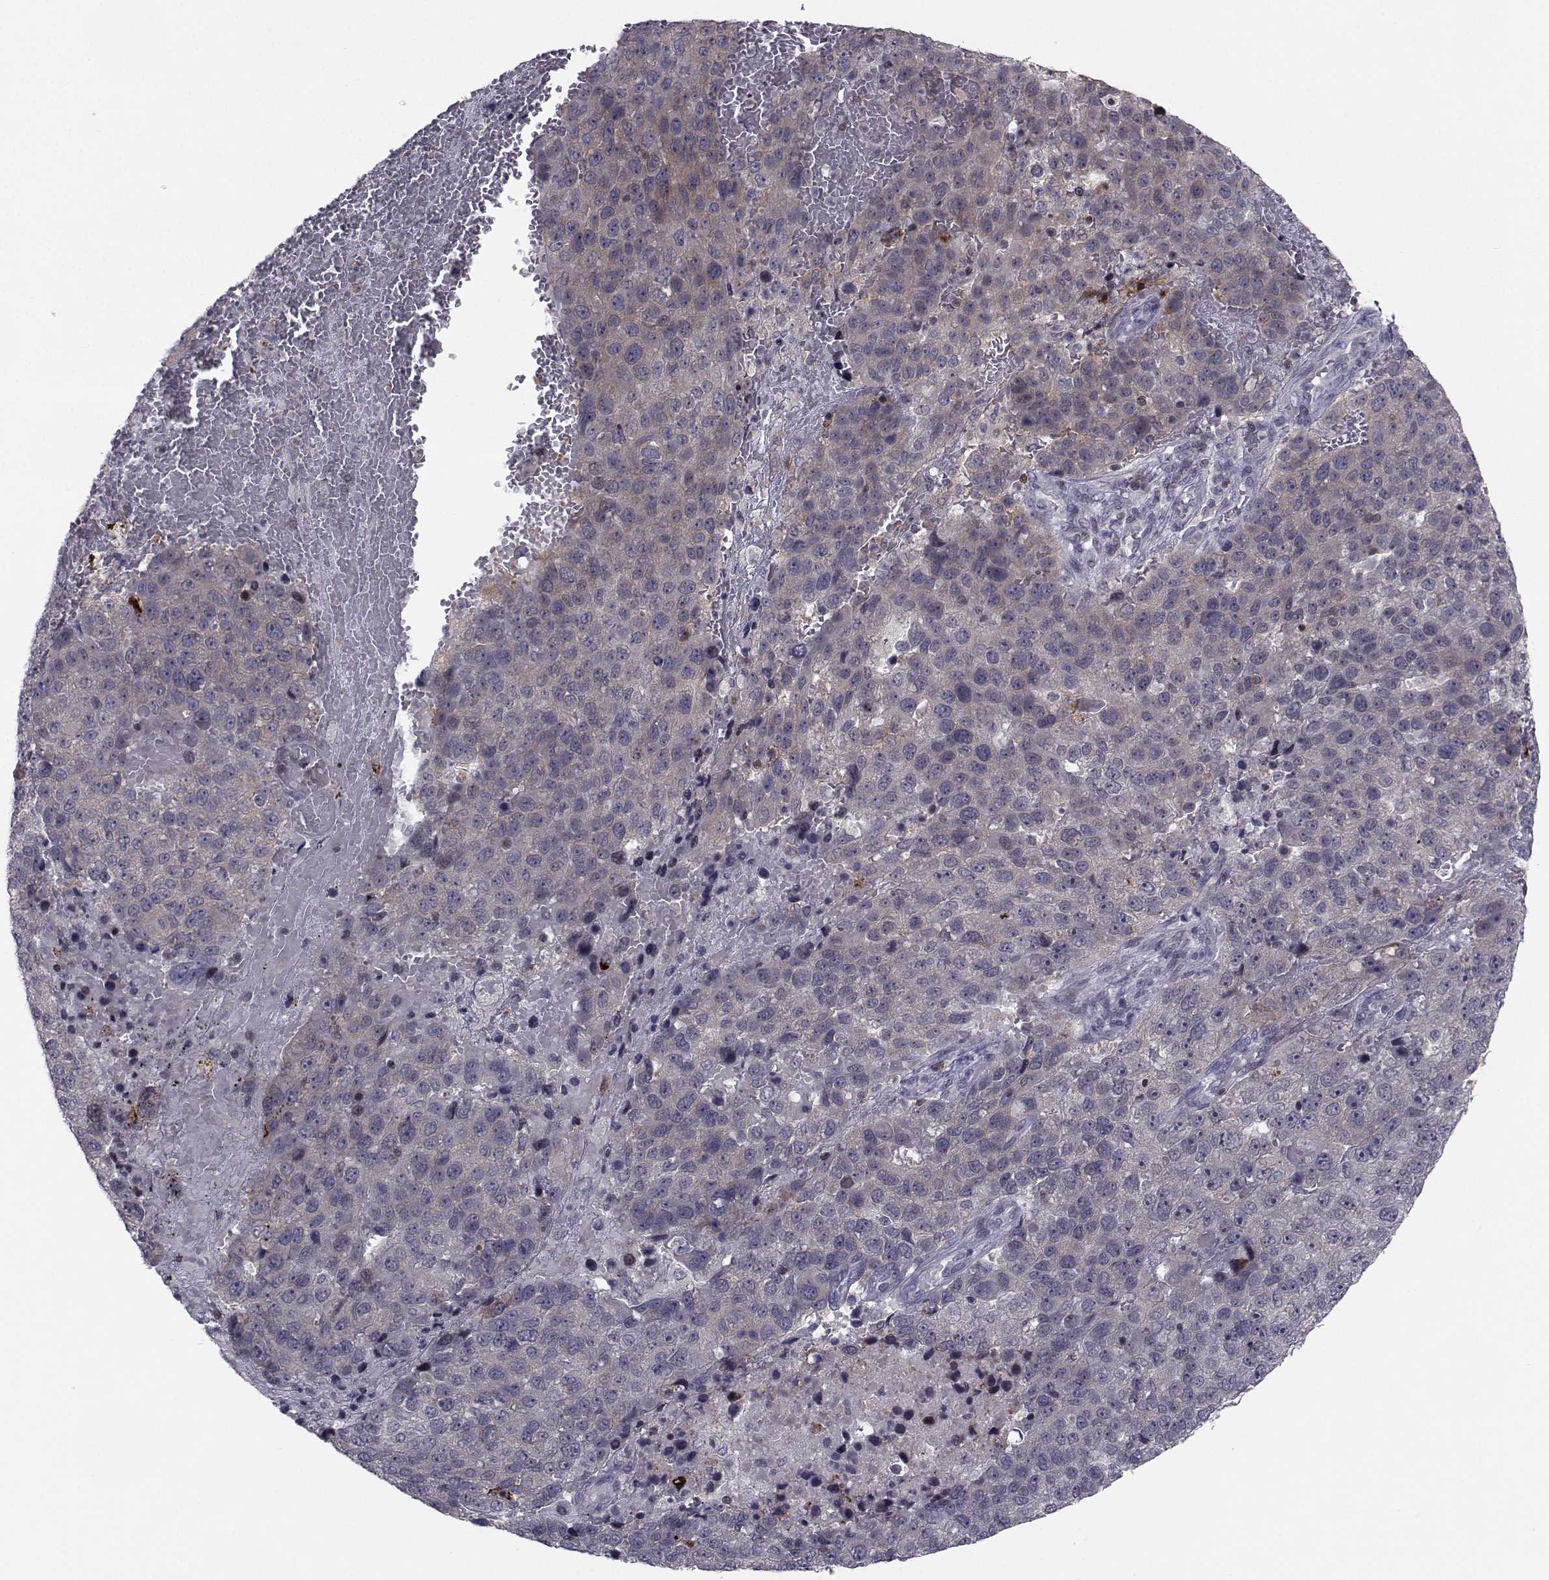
{"staining": {"intensity": "weak", "quantity": "<25%", "location": "cytoplasmic/membranous"}, "tissue": "pancreatic cancer", "cell_type": "Tumor cells", "image_type": "cancer", "snomed": [{"axis": "morphology", "description": "Adenocarcinoma, NOS"}, {"axis": "topography", "description": "Pancreas"}], "caption": "Immunohistochemistry (IHC) of pancreatic cancer (adenocarcinoma) exhibits no expression in tumor cells.", "gene": "PCP4L1", "patient": {"sex": "female", "age": 61}}